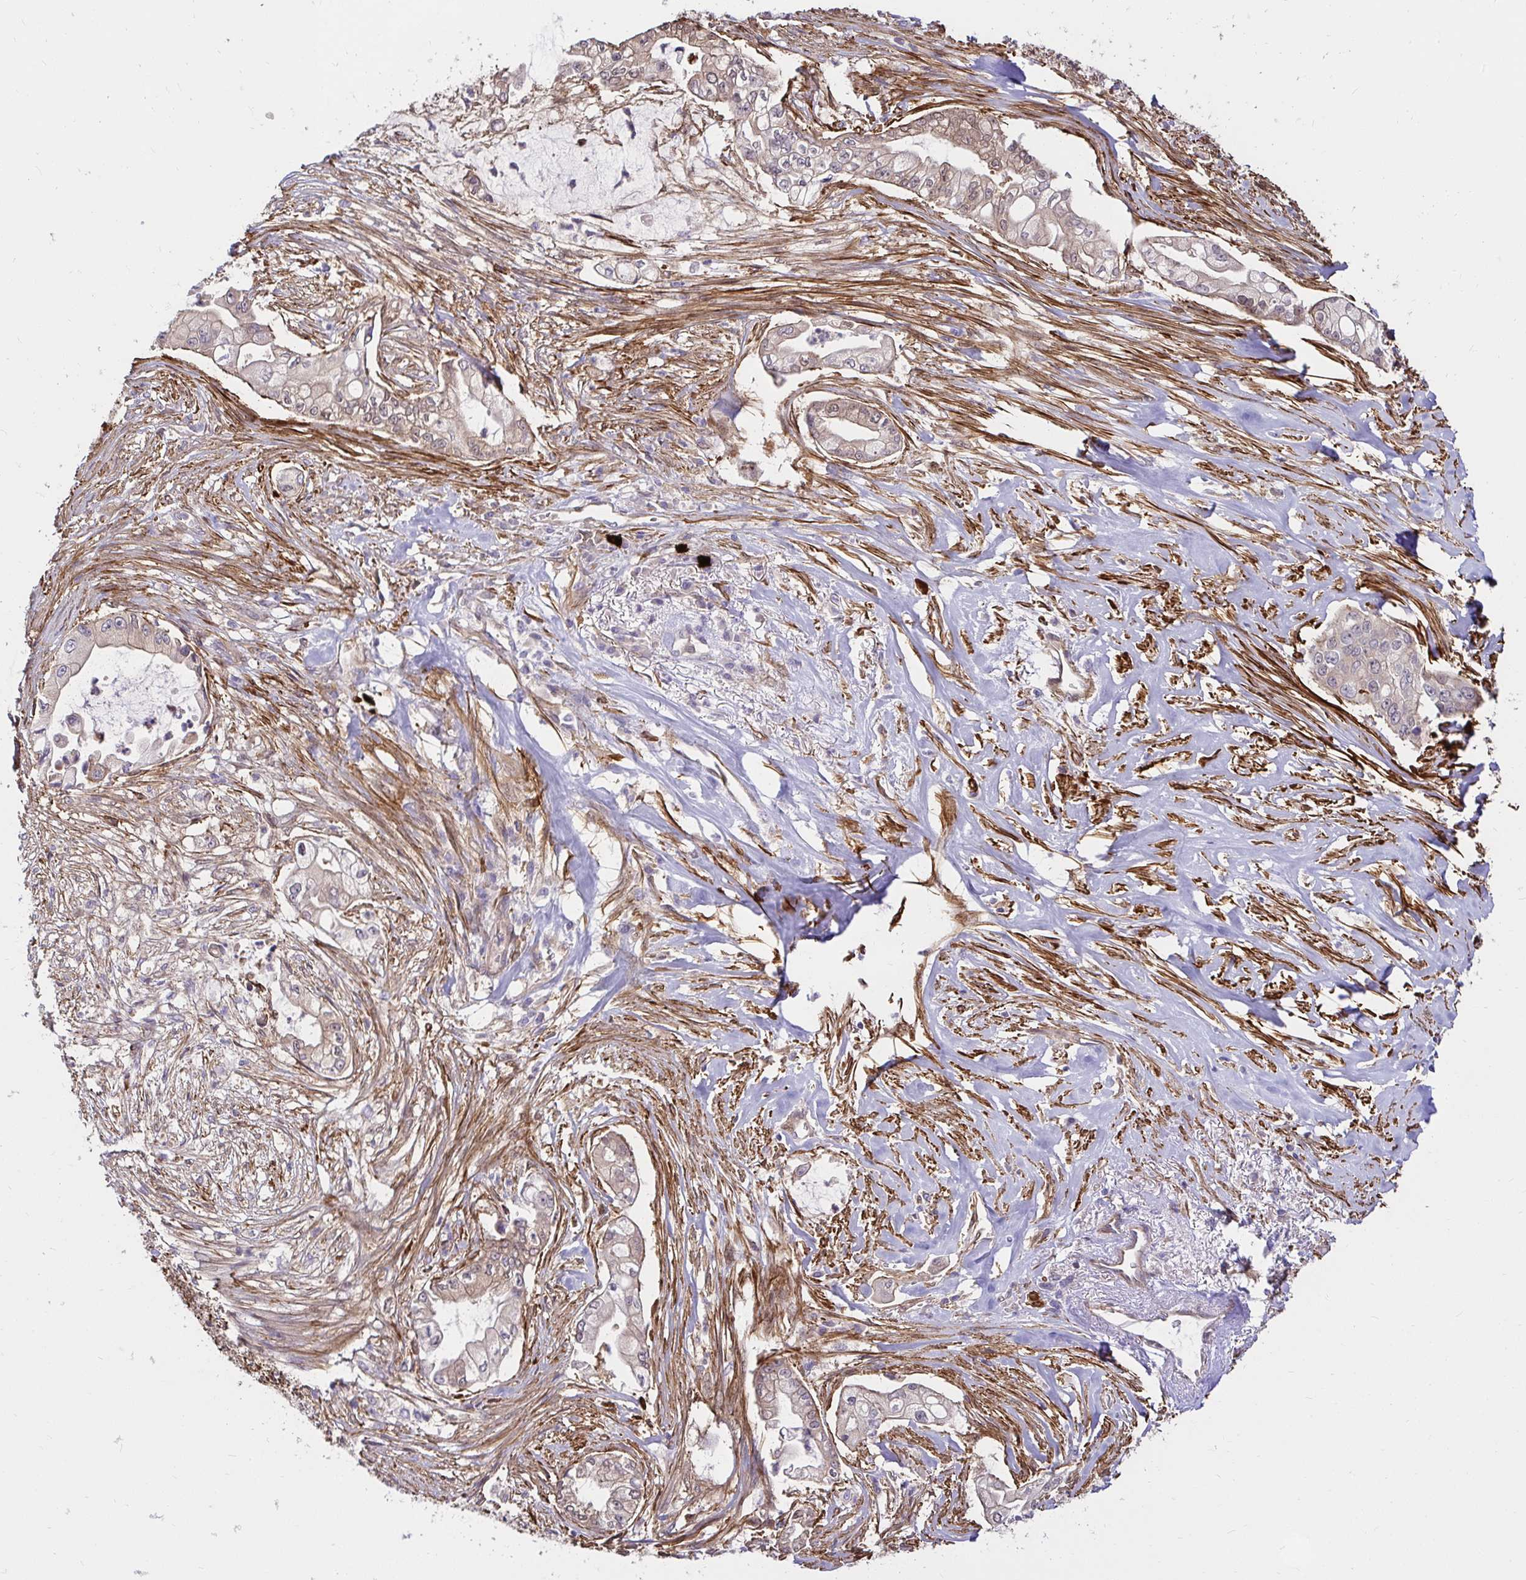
{"staining": {"intensity": "weak", "quantity": "25%-75%", "location": "cytoplasmic/membranous"}, "tissue": "pancreatic cancer", "cell_type": "Tumor cells", "image_type": "cancer", "snomed": [{"axis": "morphology", "description": "Adenocarcinoma, NOS"}, {"axis": "topography", "description": "Pancreas"}], "caption": "This histopathology image exhibits IHC staining of adenocarcinoma (pancreatic), with low weak cytoplasmic/membranous expression in approximately 25%-75% of tumor cells.", "gene": "YAP1", "patient": {"sex": "female", "age": 69}}